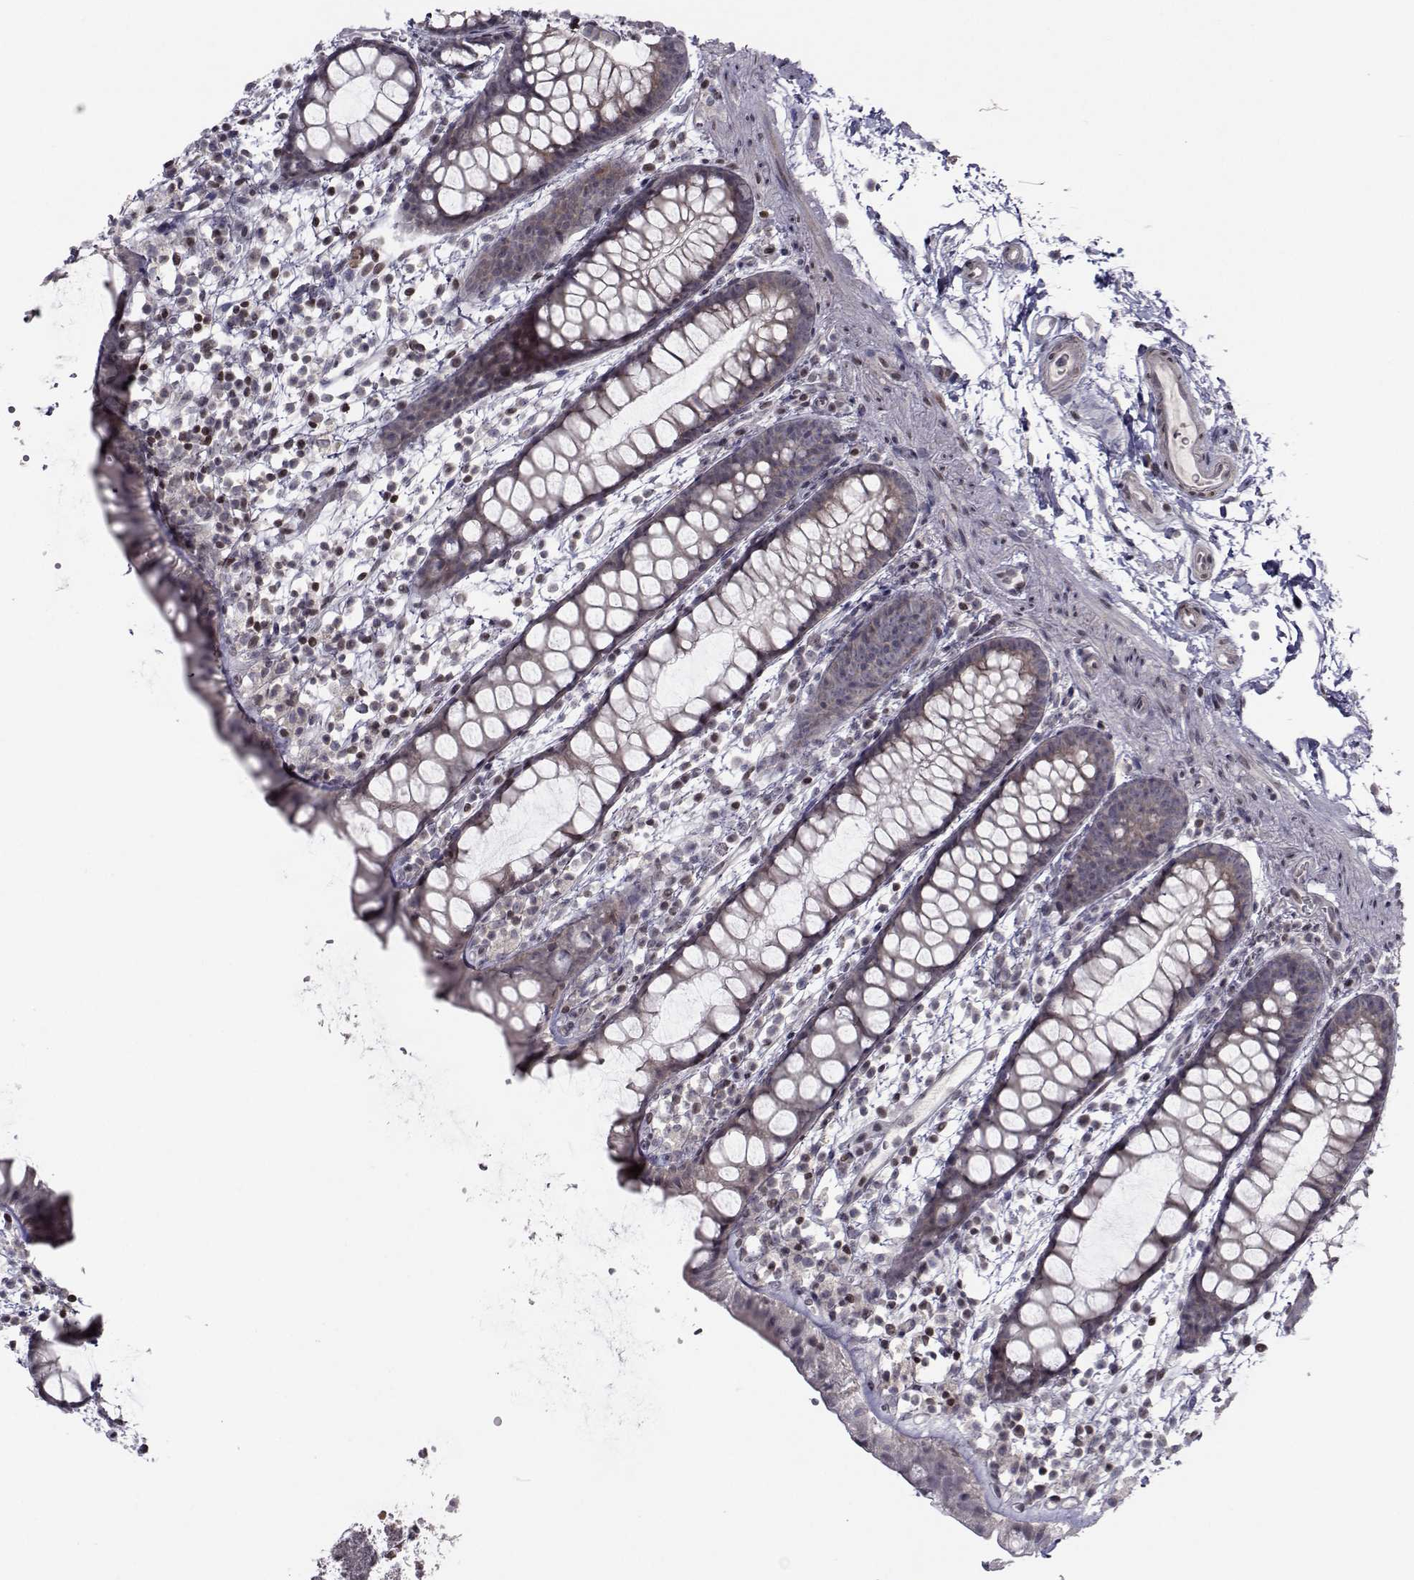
{"staining": {"intensity": "moderate", "quantity": "<25%", "location": "cytoplasmic/membranous"}, "tissue": "rectum", "cell_type": "Glandular cells", "image_type": "normal", "snomed": [{"axis": "morphology", "description": "Normal tissue, NOS"}, {"axis": "topography", "description": "Rectum"}], "caption": "Immunohistochemistry micrograph of benign rectum: rectum stained using immunohistochemistry reveals low levels of moderate protein expression localized specifically in the cytoplasmic/membranous of glandular cells, appearing as a cytoplasmic/membranous brown color.", "gene": "PCP4L1", "patient": {"sex": "male", "age": 57}}